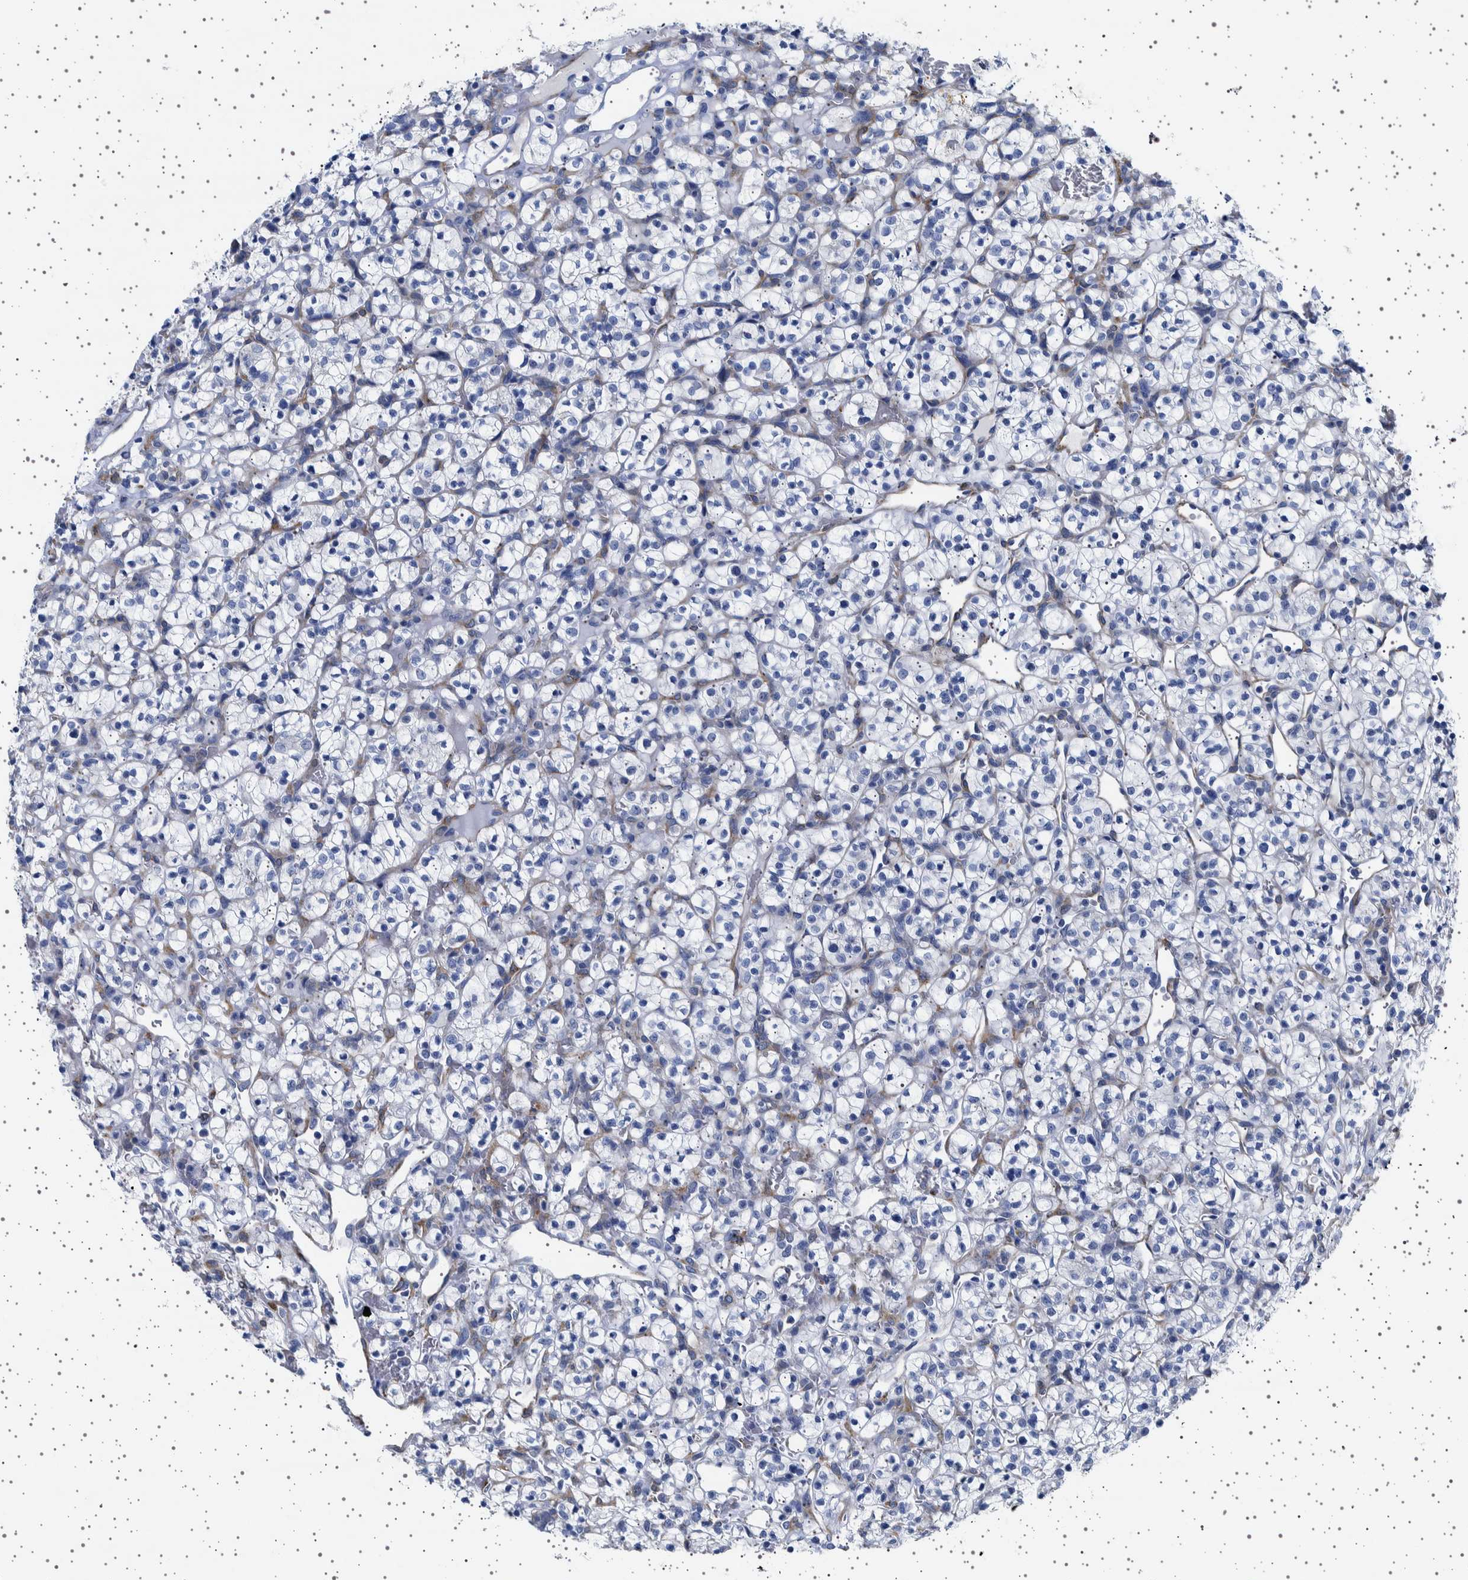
{"staining": {"intensity": "negative", "quantity": "none", "location": "none"}, "tissue": "renal cancer", "cell_type": "Tumor cells", "image_type": "cancer", "snomed": [{"axis": "morphology", "description": "Adenocarcinoma, NOS"}, {"axis": "topography", "description": "Kidney"}], "caption": "Immunohistochemistry photomicrograph of renal cancer stained for a protein (brown), which exhibits no staining in tumor cells. (DAB IHC, high magnification).", "gene": "SEPTIN4", "patient": {"sex": "female", "age": 57}}